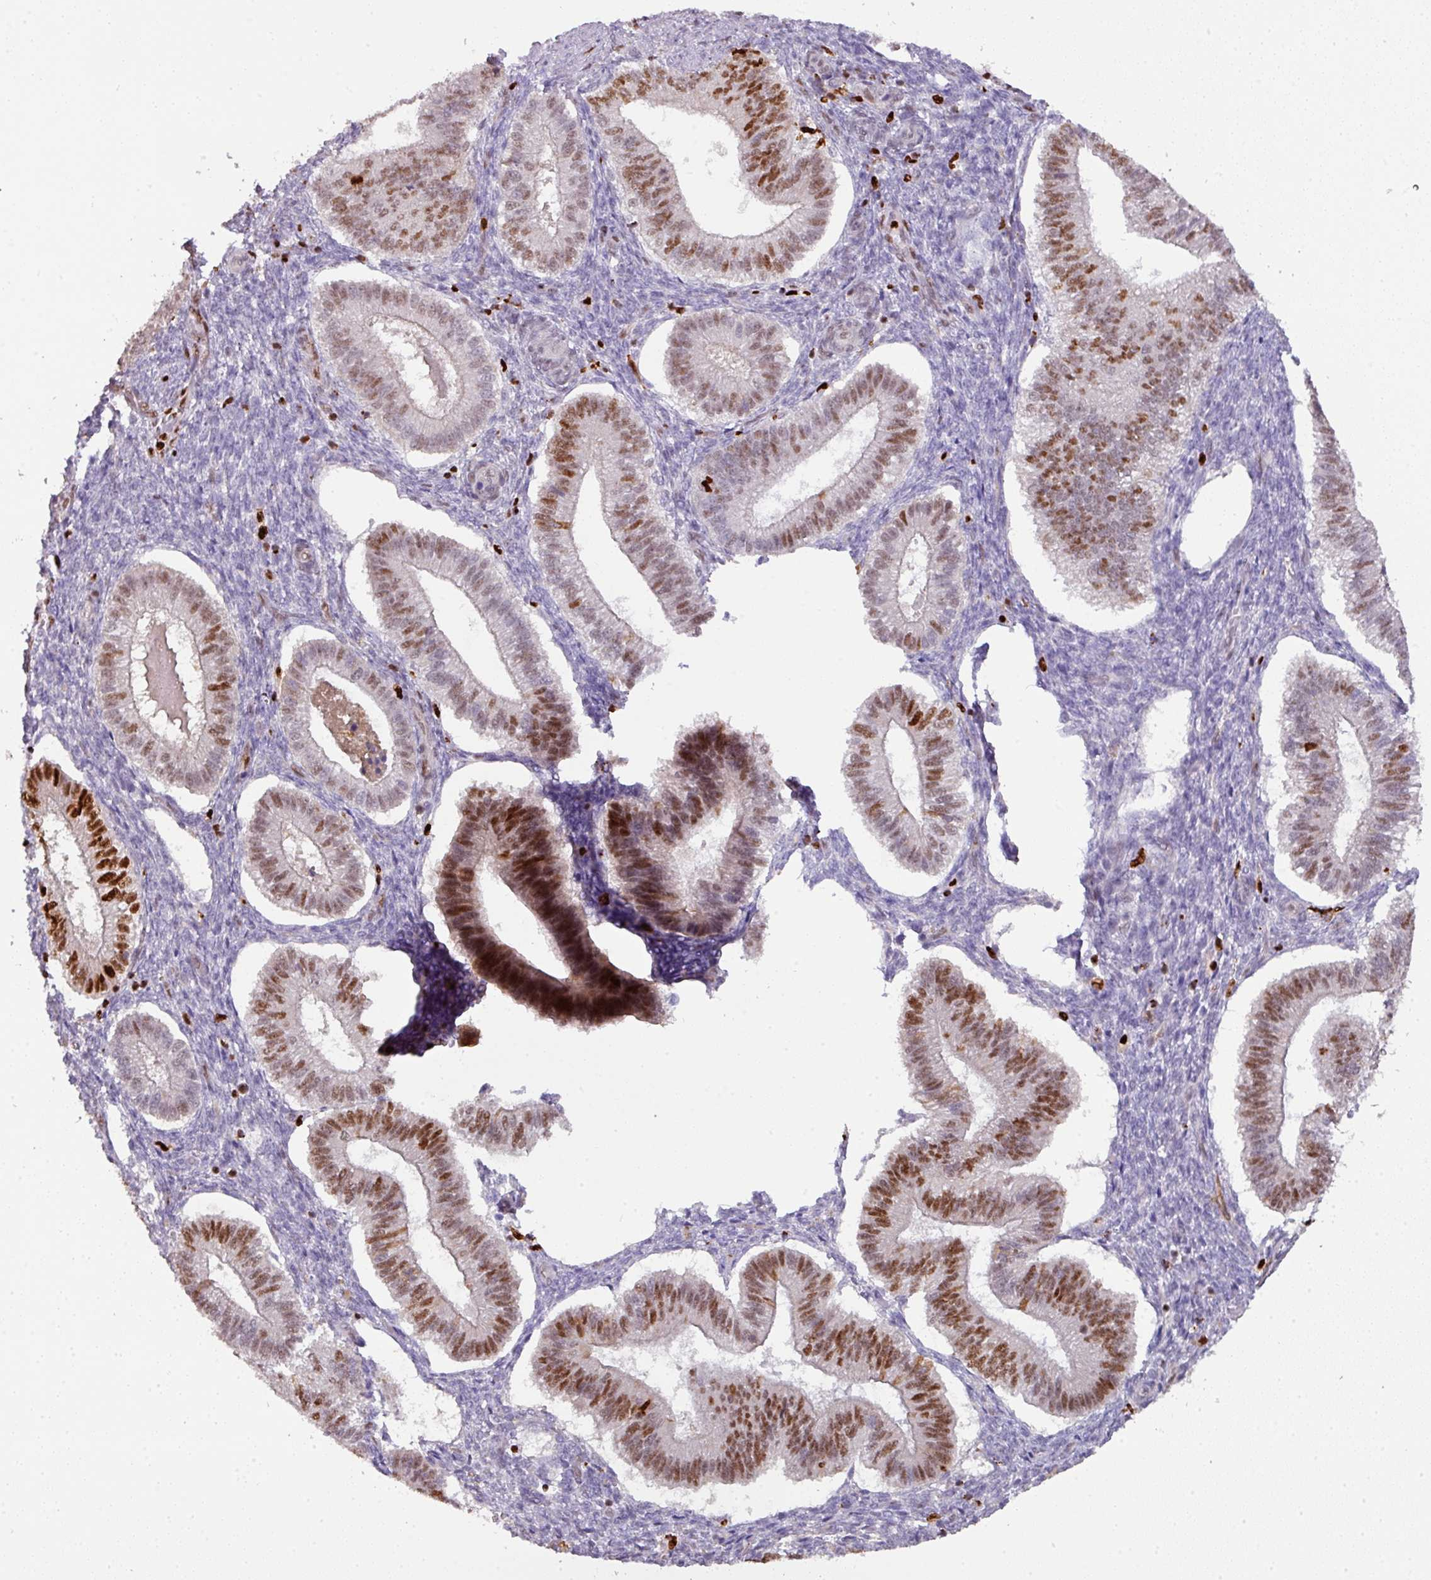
{"staining": {"intensity": "strong", "quantity": "<25%", "location": "nuclear"}, "tissue": "endometrium", "cell_type": "Cells in endometrial stroma", "image_type": "normal", "snomed": [{"axis": "morphology", "description": "Normal tissue, NOS"}, {"axis": "topography", "description": "Endometrium"}], "caption": "Protein staining exhibits strong nuclear staining in about <25% of cells in endometrial stroma in unremarkable endometrium.", "gene": "SAMHD1", "patient": {"sex": "female", "age": 25}}